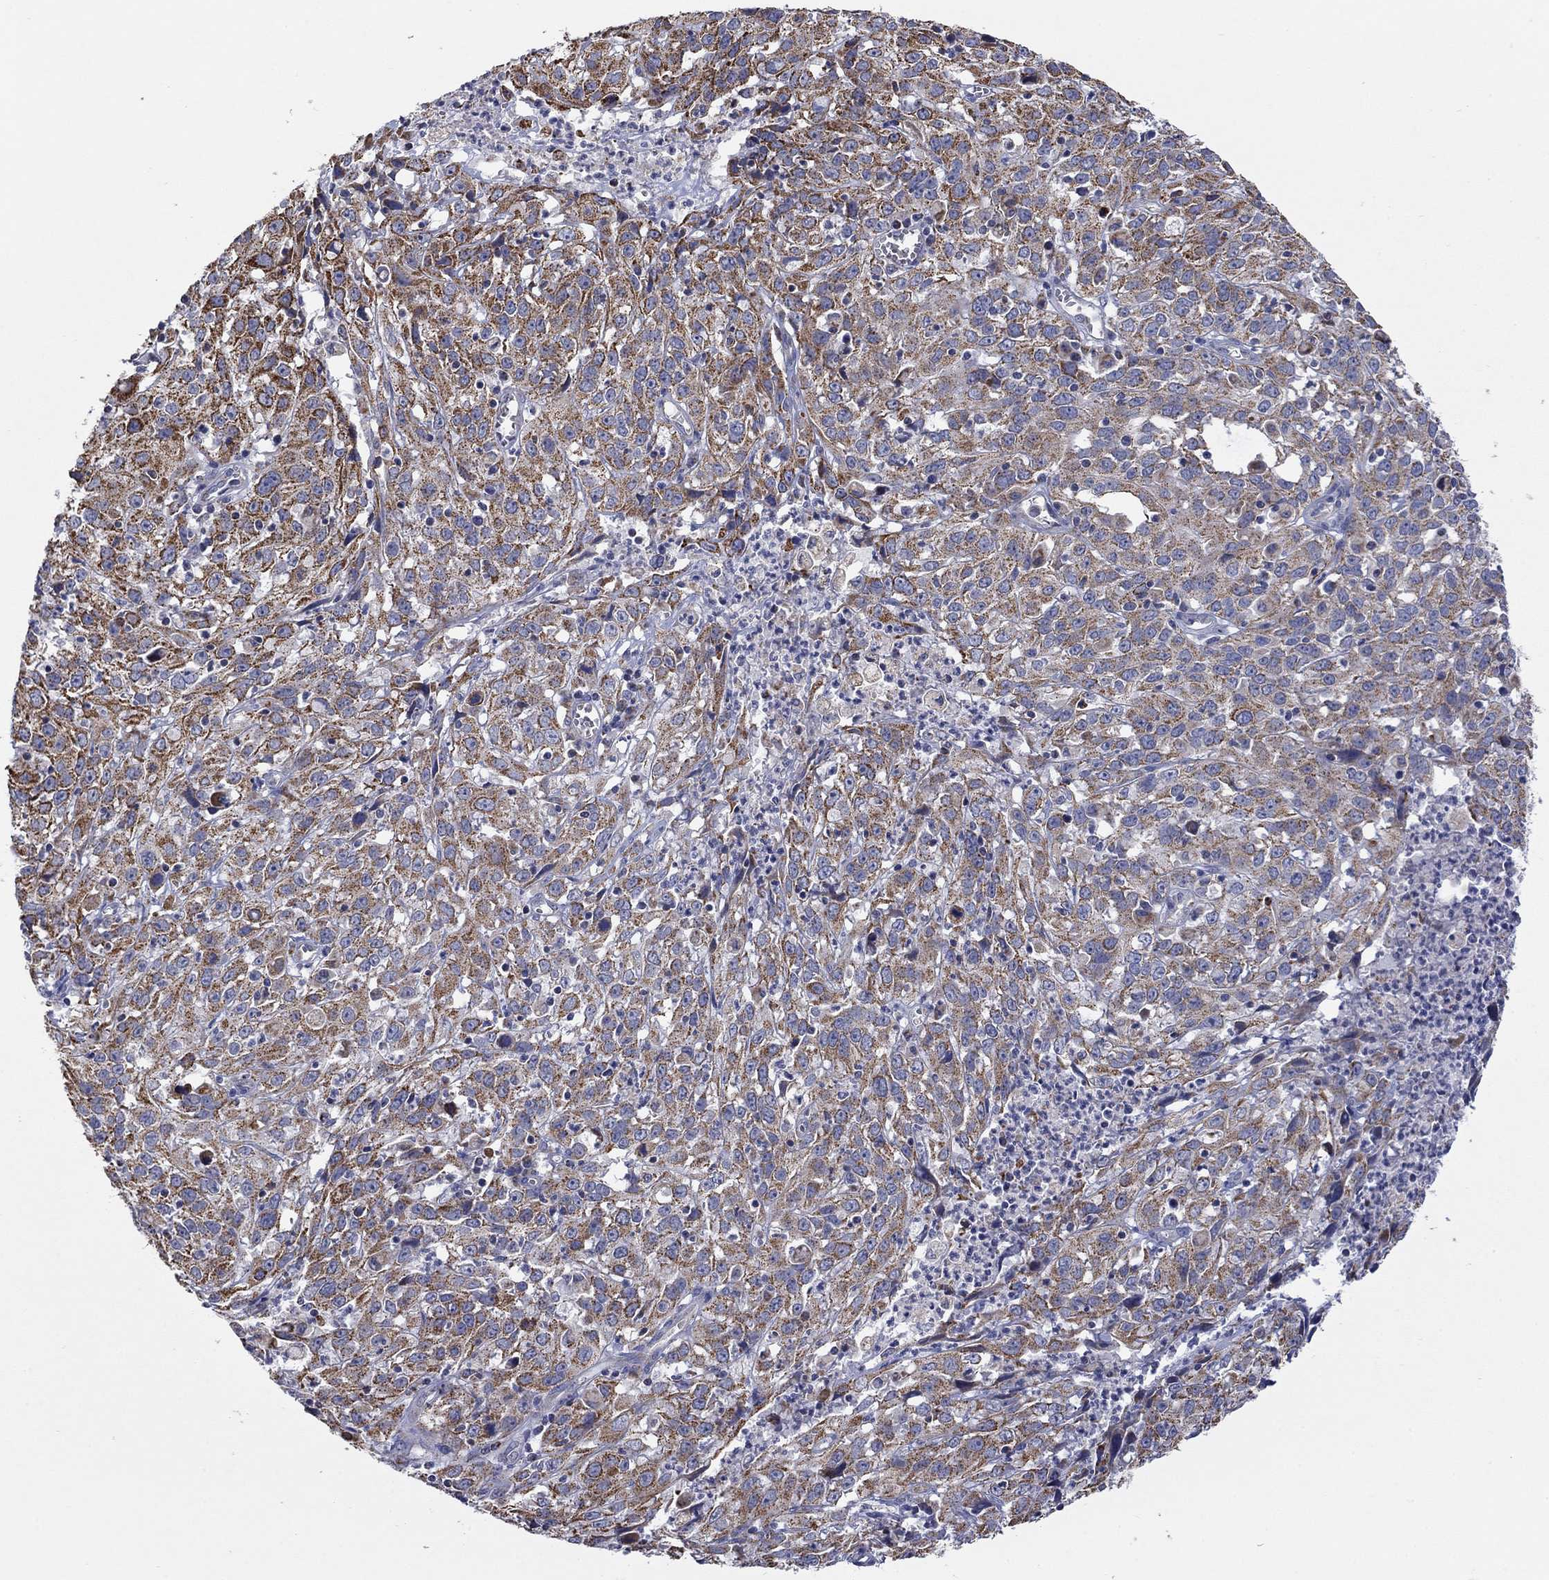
{"staining": {"intensity": "moderate", "quantity": ">75%", "location": "cytoplasmic/membranous"}, "tissue": "cervical cancer", "cell_type": "Tumor cells", "image_type": "cancer", "snomed": [{"axis": "morphology", "description": "Squamous cell carcinoma, NOS"}, {"axis": "topography", "description": "Cervix"}], "caption": "The histopathology image shows a brown stain indicating the presence of a protein in the cytoplasmic/membranous of tumor cells in cervical cancer (squamous cell carcinoma).", "gene": "HPS5", "patient": {"sex": "female", "age": 32}}